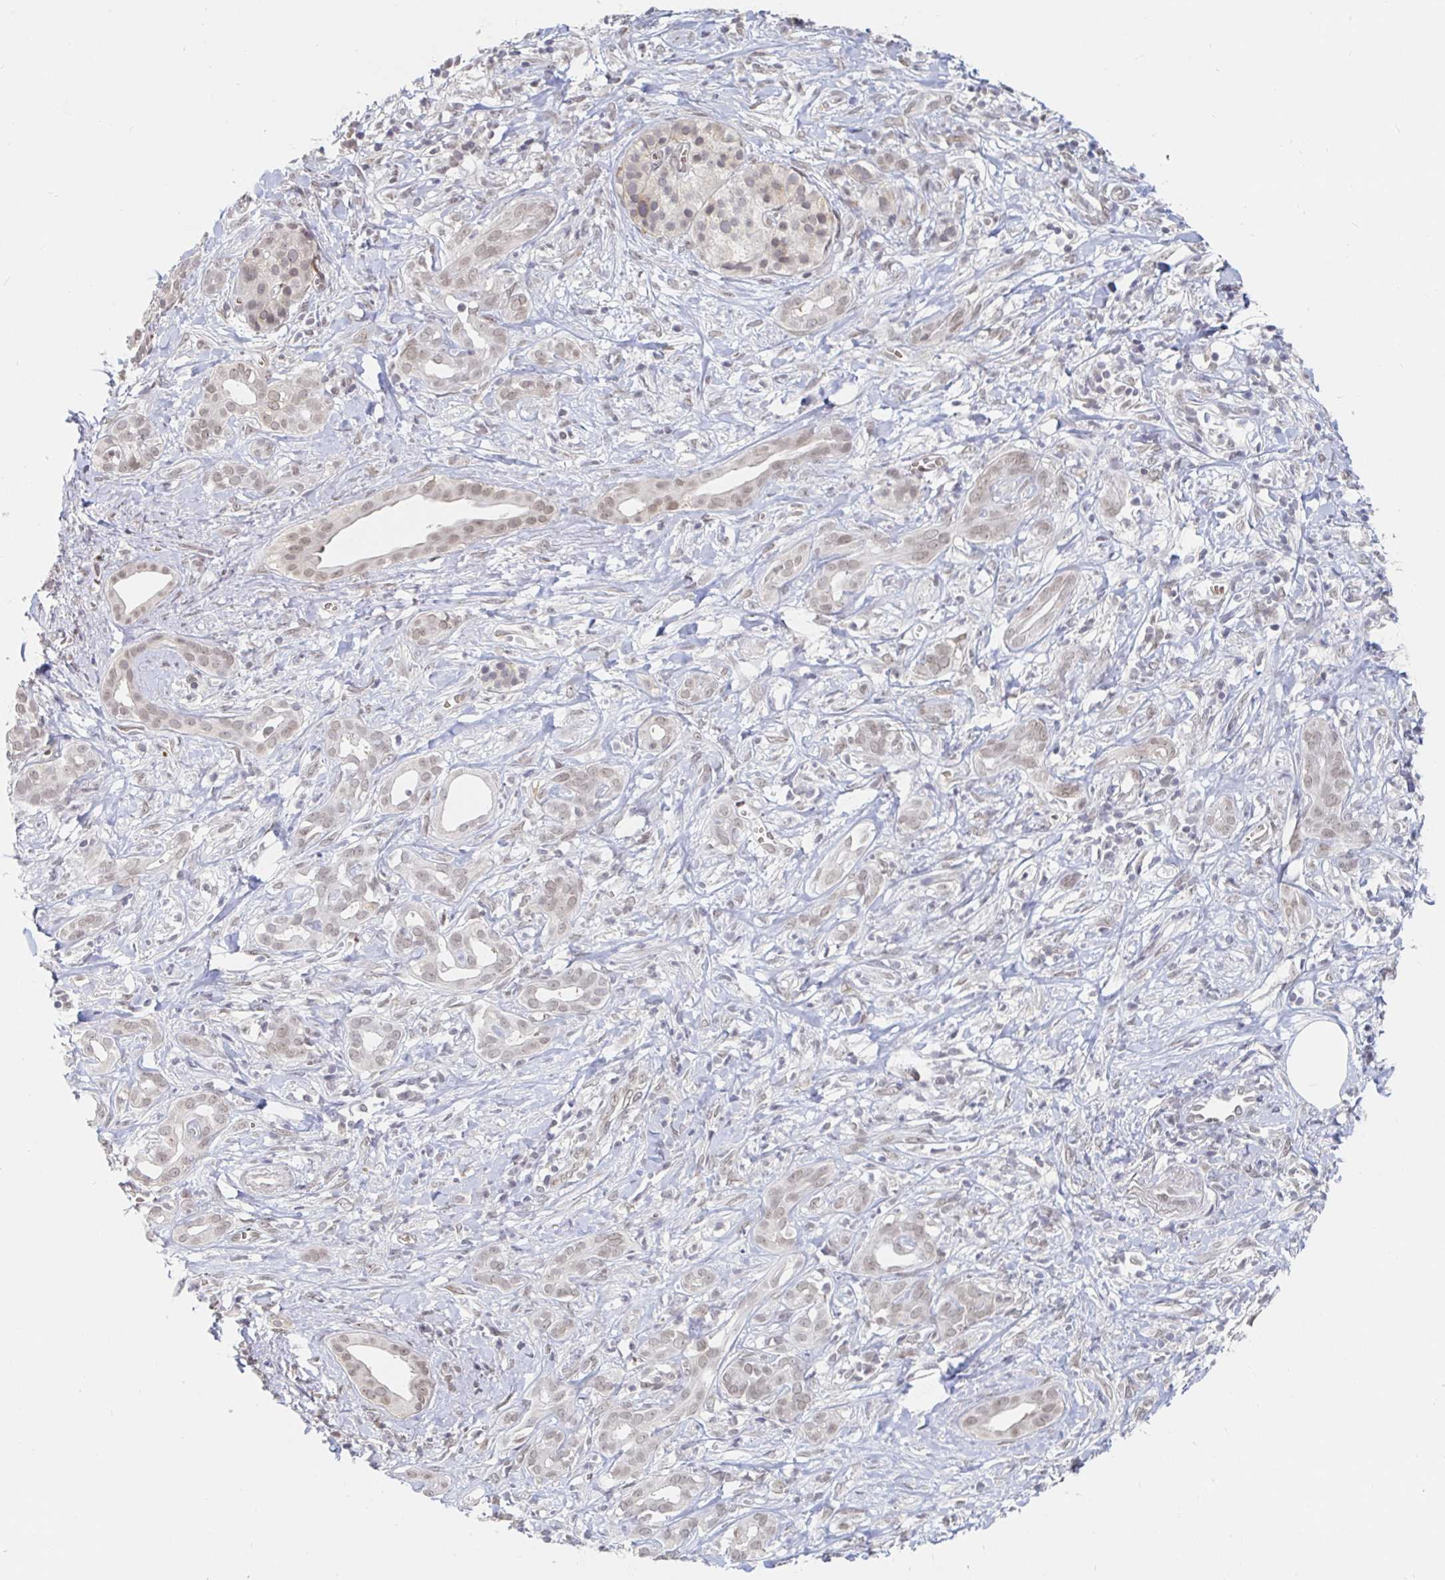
{"staining": {"intensity": "weak", "quantity": "<25%", "location": "nuclear"}, "tissue": "pancreatic cancer", "cell_type": "Tumor cells", "image_type": "cancer", "snomed": [{"axis": "morphology", "description": "Adenocarcinoma, NOS"}, {"axis": "topography", "description": "Pancreas"}], "caption": "Immunohistochemistry (IHC) of human pancreatic adenocarcinoma displays no positivity in tumor cells.", "gene": "CHD2", "patient": {"sex": "male", "age": 61}}